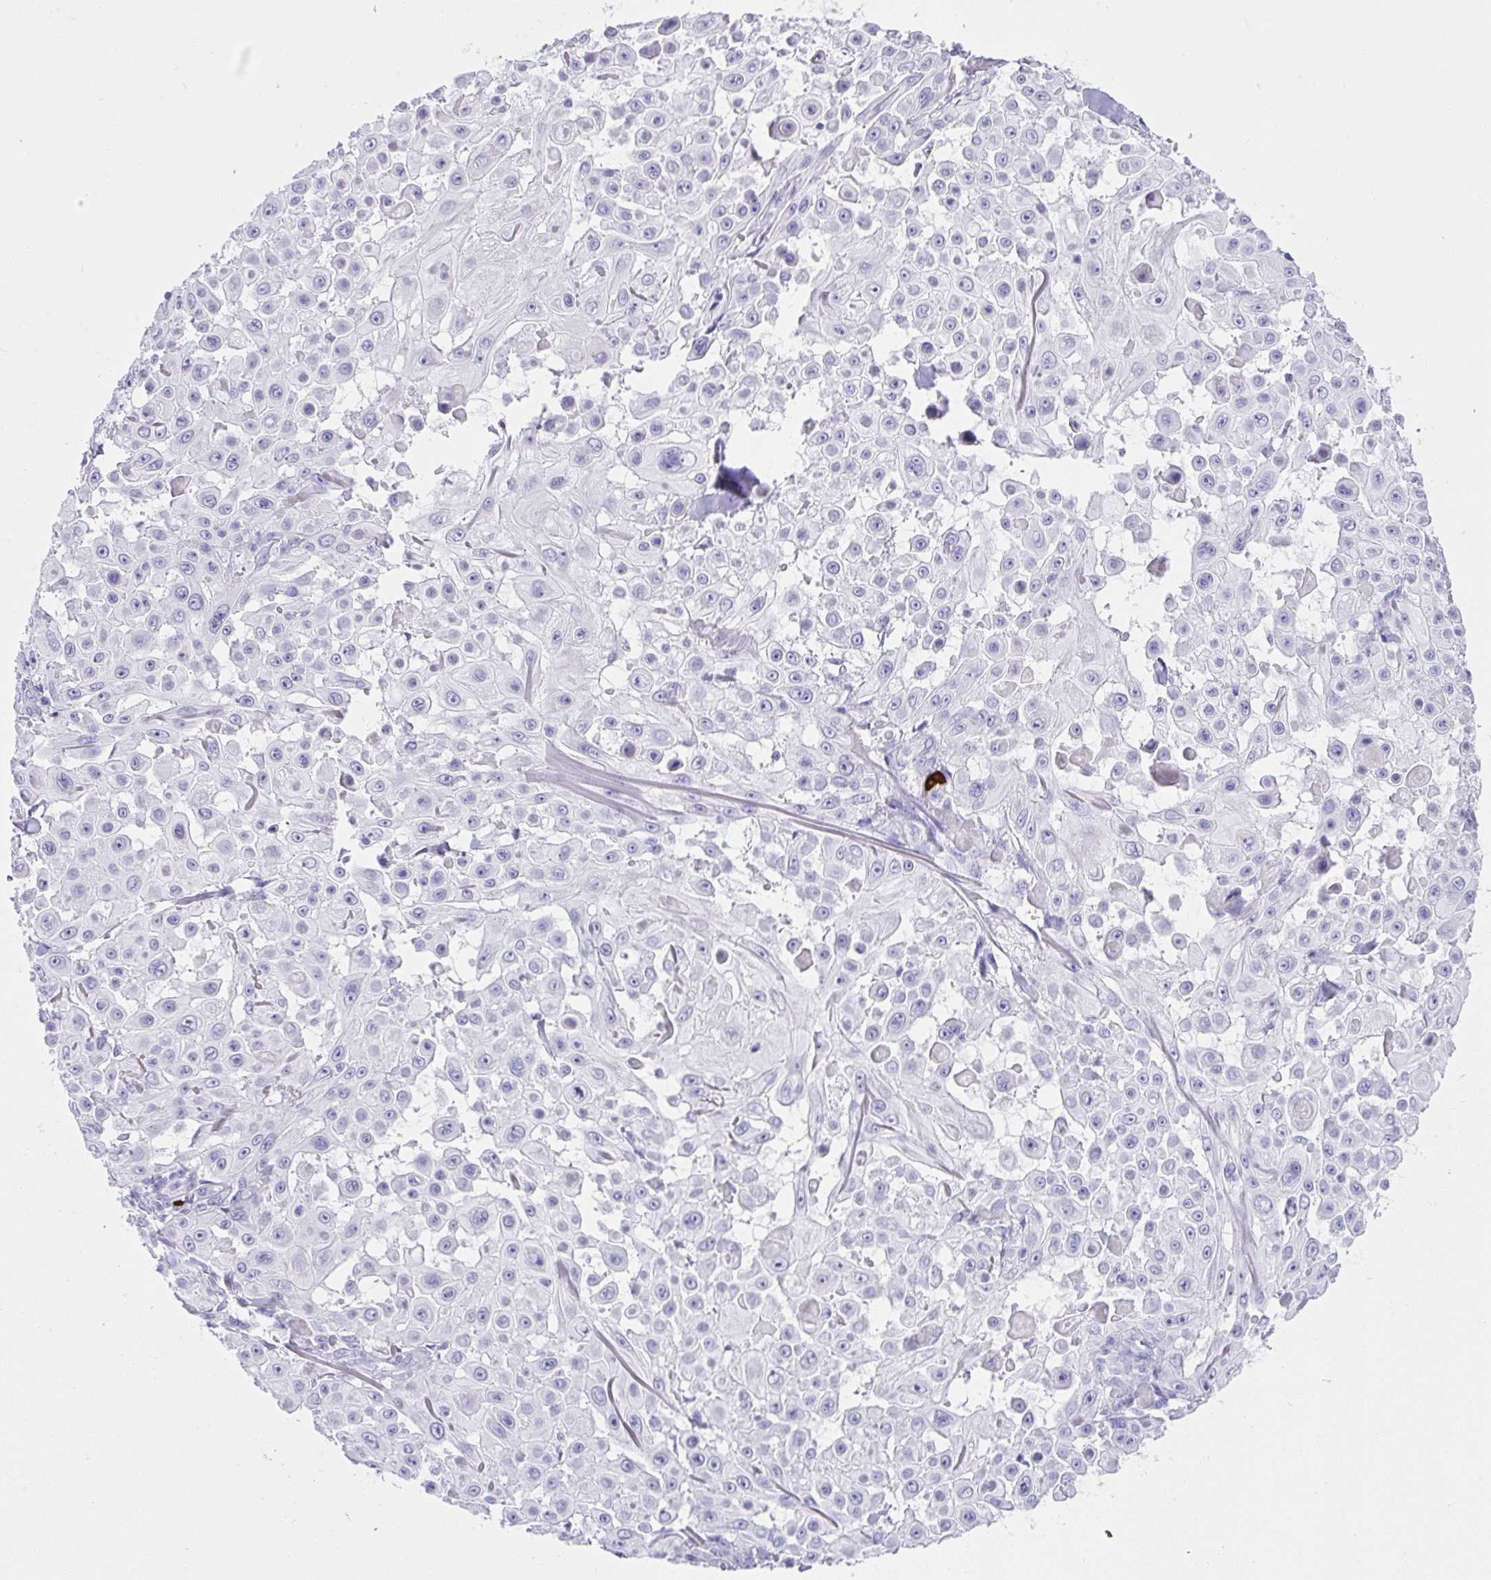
{"staining": {"intensity": "negative", "quantity": "none", "location": "none"}, "tissue": "skin cancer", "cell_type": "Tumor cells", "image_type": "cancer", "snomed": [{"axis": "morphology", "description": "Squamous cell carcinoma, NOS"}, {"axis": "topography", "description": "Skin"}], "caption": "Image shows no protein positivity in tumor cells of skin cancer (squamous cell carcinoma) tissue.", "gene": "CDADC1", "patient": {"sex": "male", "age": 91}}